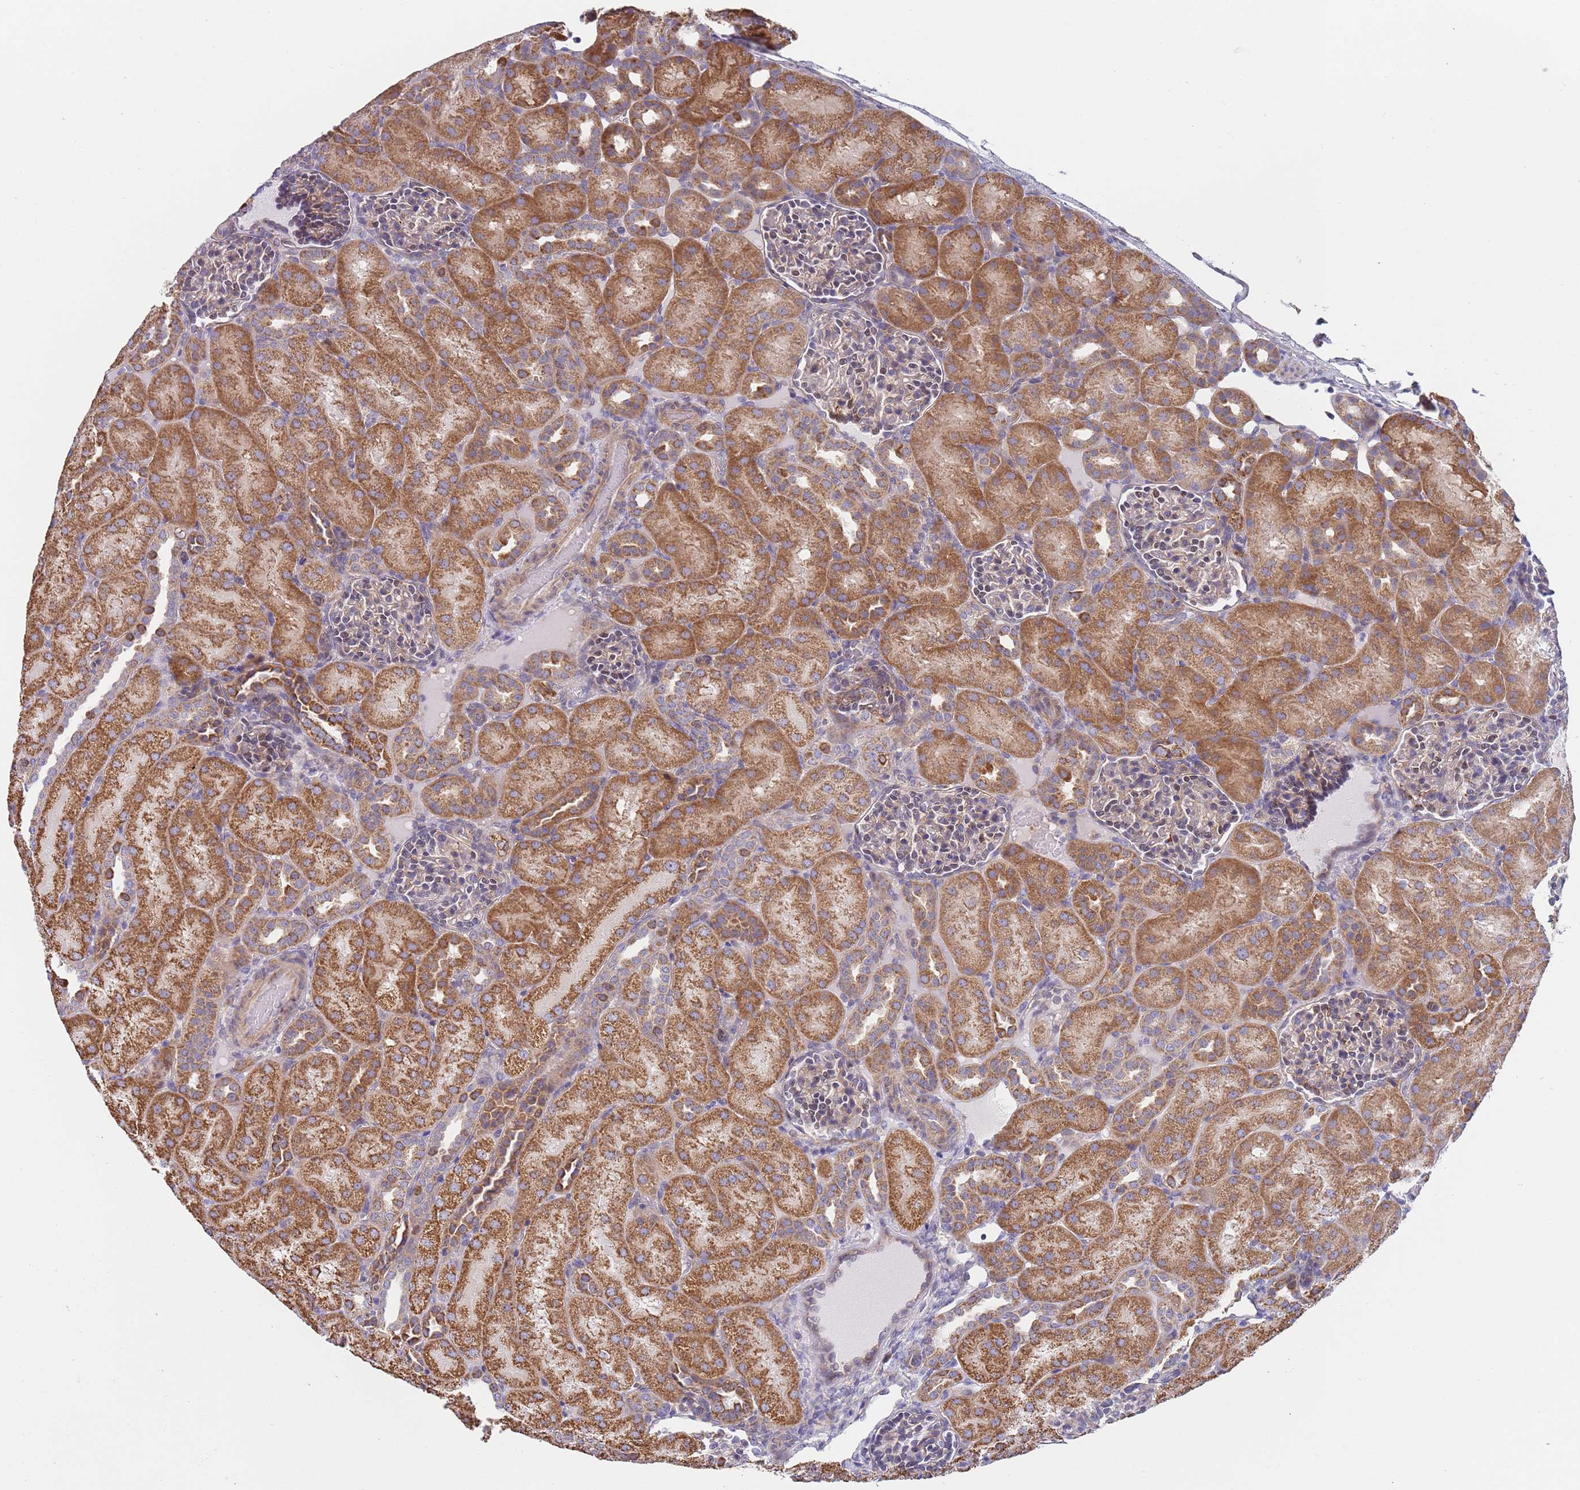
{"staining": {"intensity": "weak", "quantity": "<25%", "location": "cytoplasmic/membranous"}, "tissue": "kidney", "cell_type": "Cells in glomeruli", "image_type": "normal", "snomed": [{"axis": "morphology", "description": "Normal tissue, NOS"}, {"axis": "topography", "description": "Kidney"}], "caption": "High magnification brightfield microscopy of unremarkable kidney stained with DAB (3,3'-diaminobenzidine) (brown) and counterstained with hematoxylin (blue): cells in glomeruli show no significant positivity. The staining was performed using DAB to visualize the protein expression in brown, while the nuclei were stained in blue with hematoxylin (Magnification: 20x).", "gene": "PWWP3A", "patient": {"sex": "male", "age": 1}}